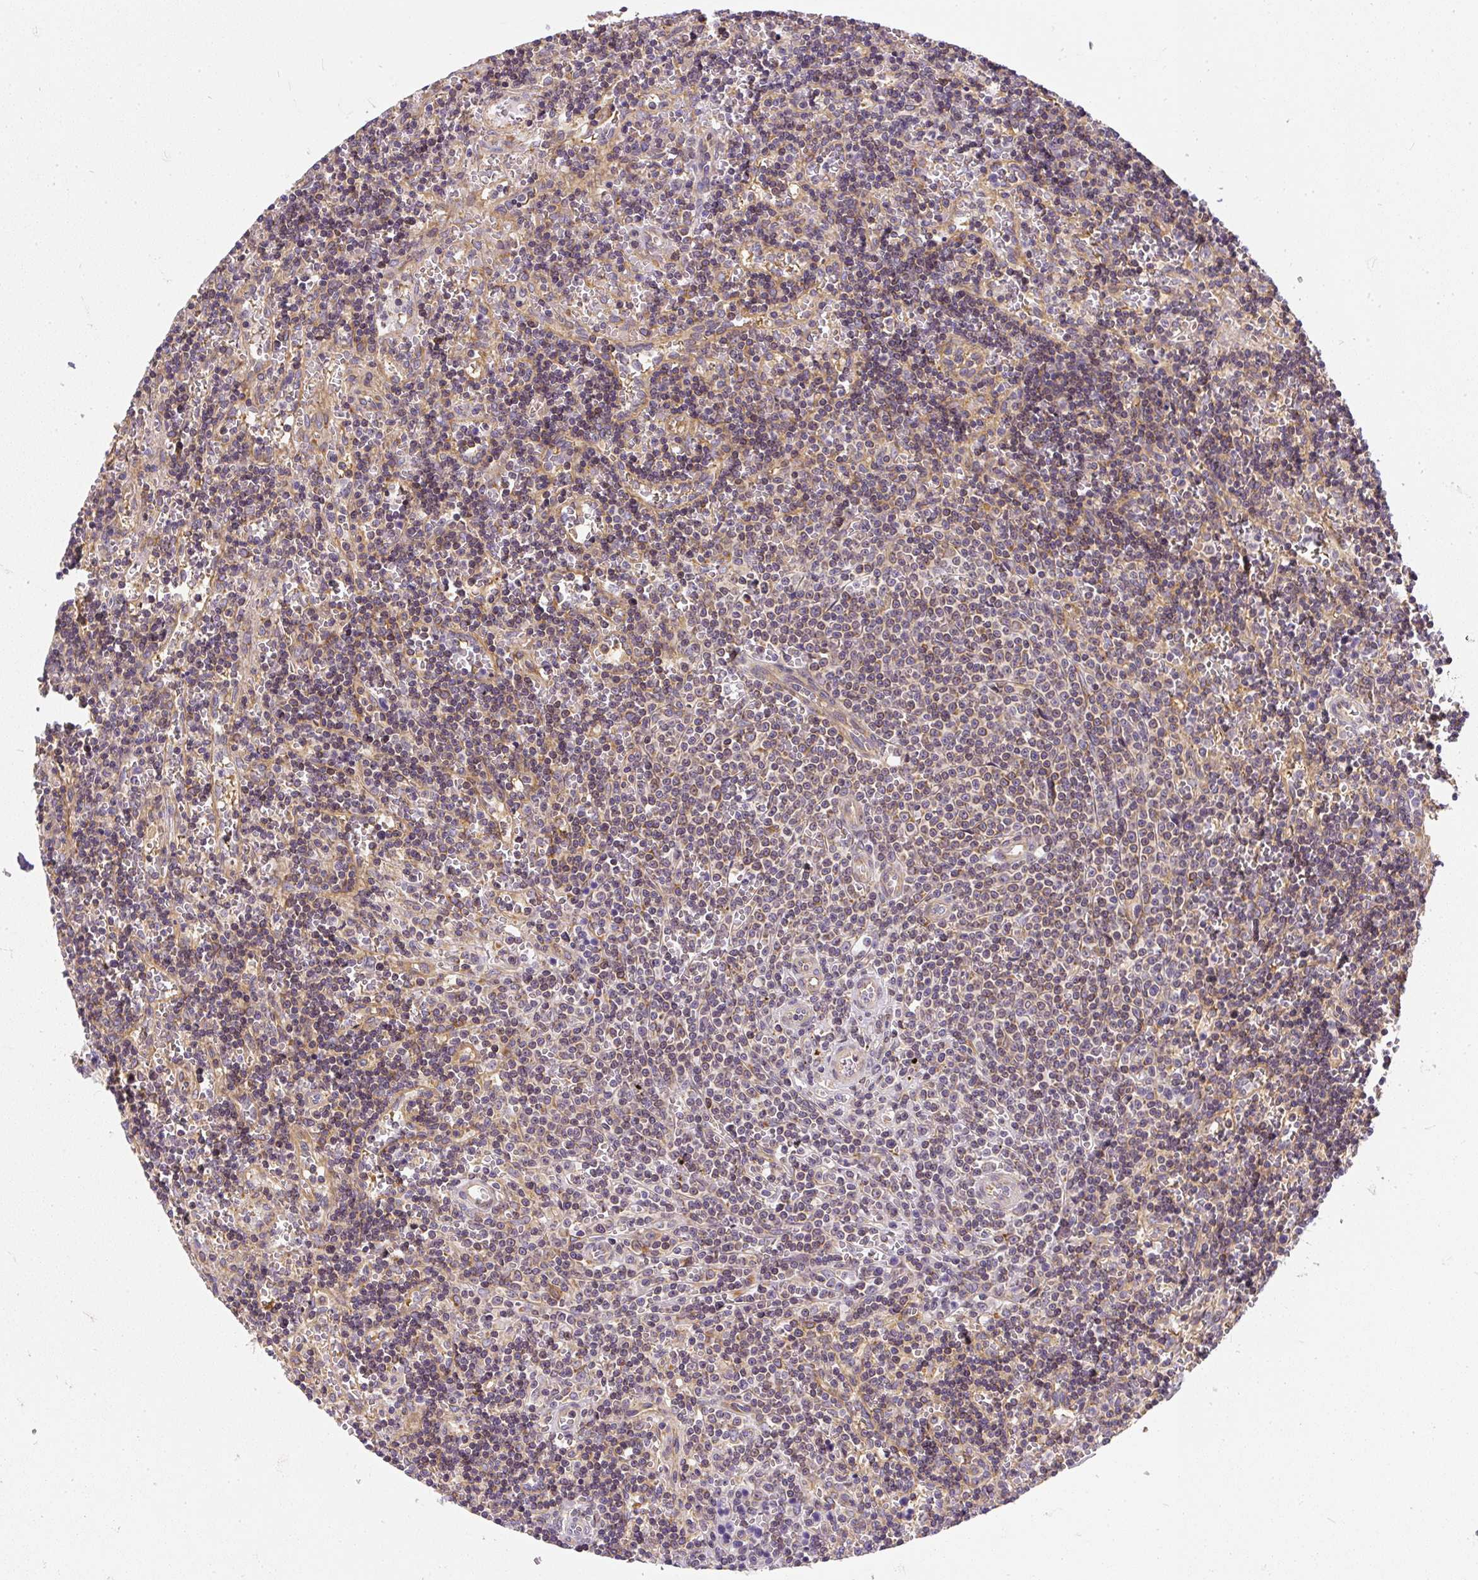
{"staining": {"intensity": "weak", "quantity": "25%-75%", "location": "nuclear"}, "tissue": "lymphoma", "cell_type": "Tumor cells", "image_type": "cancer", "snomed": [{"axis": "morphology", "description": "Malignant lymphoma, non-Hodgkin's type, Low grade"}, {"axis": "topography", "description": "Spleen"}], "caption": "Lymphoma tissue reveals weak nuclear positivity in approximately 25%-75% of tumor cells, visualized by immunohistochemistry.", "gene": "CYP20A1", "patient": {"sex": "male", "age": 60}}